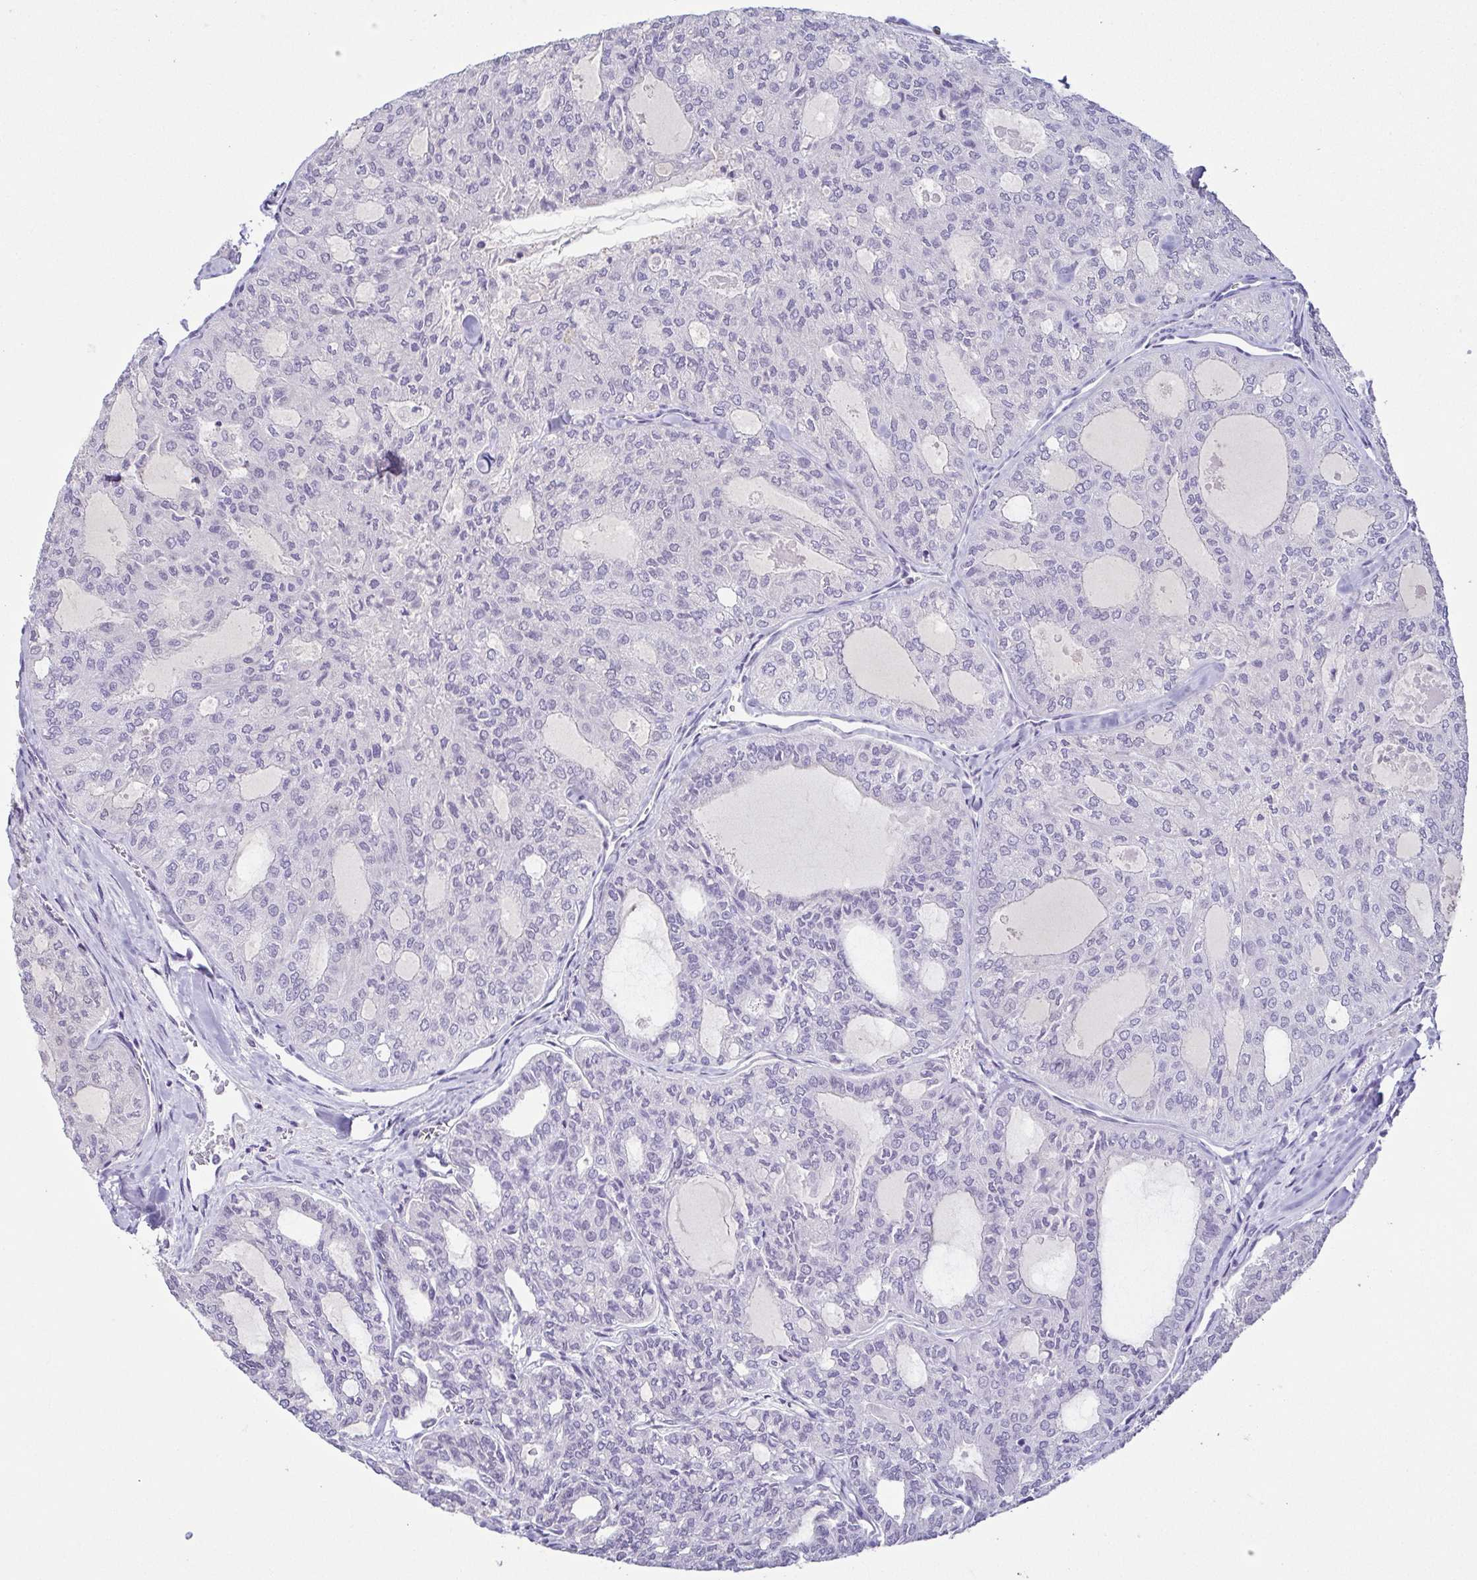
{"staining": {"intensity": "negative", "quantity": "none", "location": "none"}, "tissue": "thyroid cancer", "cell_type": "Tumor cells", "image_type": "cancer", "snomed": [{"axis": "morphology", "description": "Follicular adenoma carcinoma, NOS"}, {"axis": "topography", "description": "Thyroid gland"}], "caption": "The IHC photomicrograph has no significant staining in tumor cells of thyroid follicular adenoma carcinoma tissue.", "gene": "TCF3", "patient": {"sex": "male", "age": 75}}